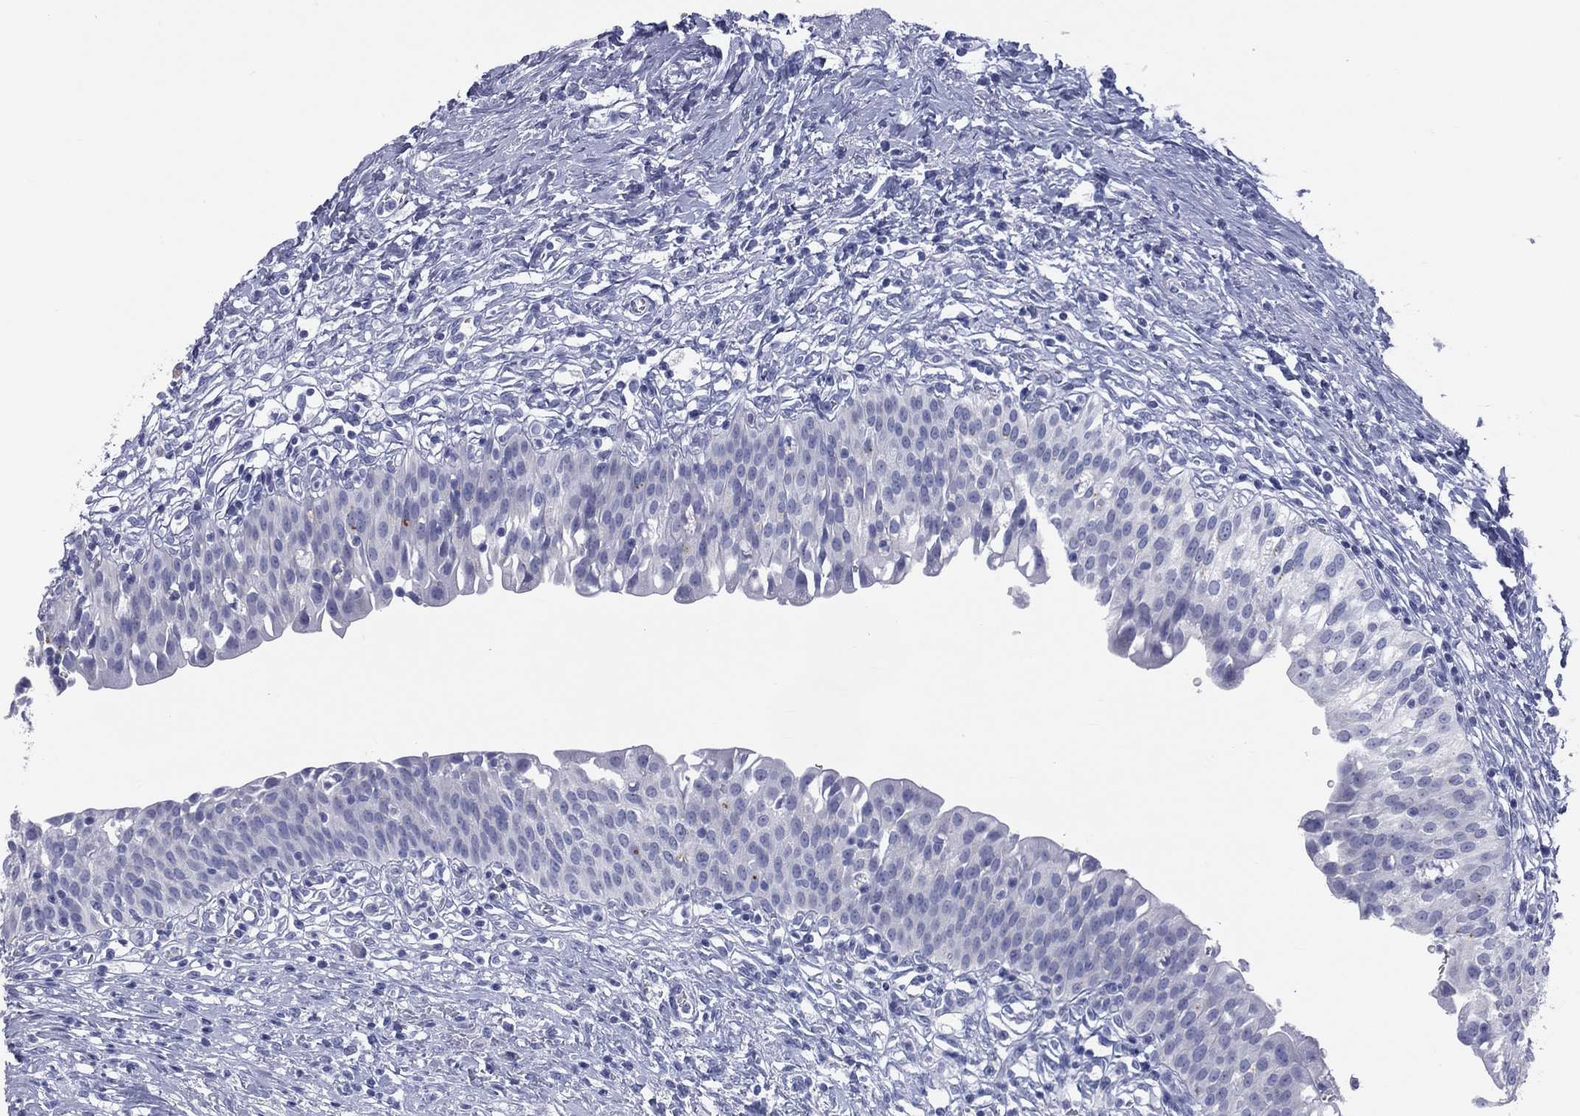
{"staining": {"intensity": "negative", "quantity": "none", "location": "none"}, "tissue": "urinary bladder", "cell_type": "Urothelial cells", "image_type": "normal", "snomed": [{"axis": "morphology", "description": "Normal tissue, NOS"}, {"axis": "topography", "description": "Urinary bladder"}], "caption": "A histopathology image of human urinary bladder is negative for staining in urothelial cells. Nuclei are stained in blue.", "gene": "MLN", "patient": {"sex": "male", "age": 76}}